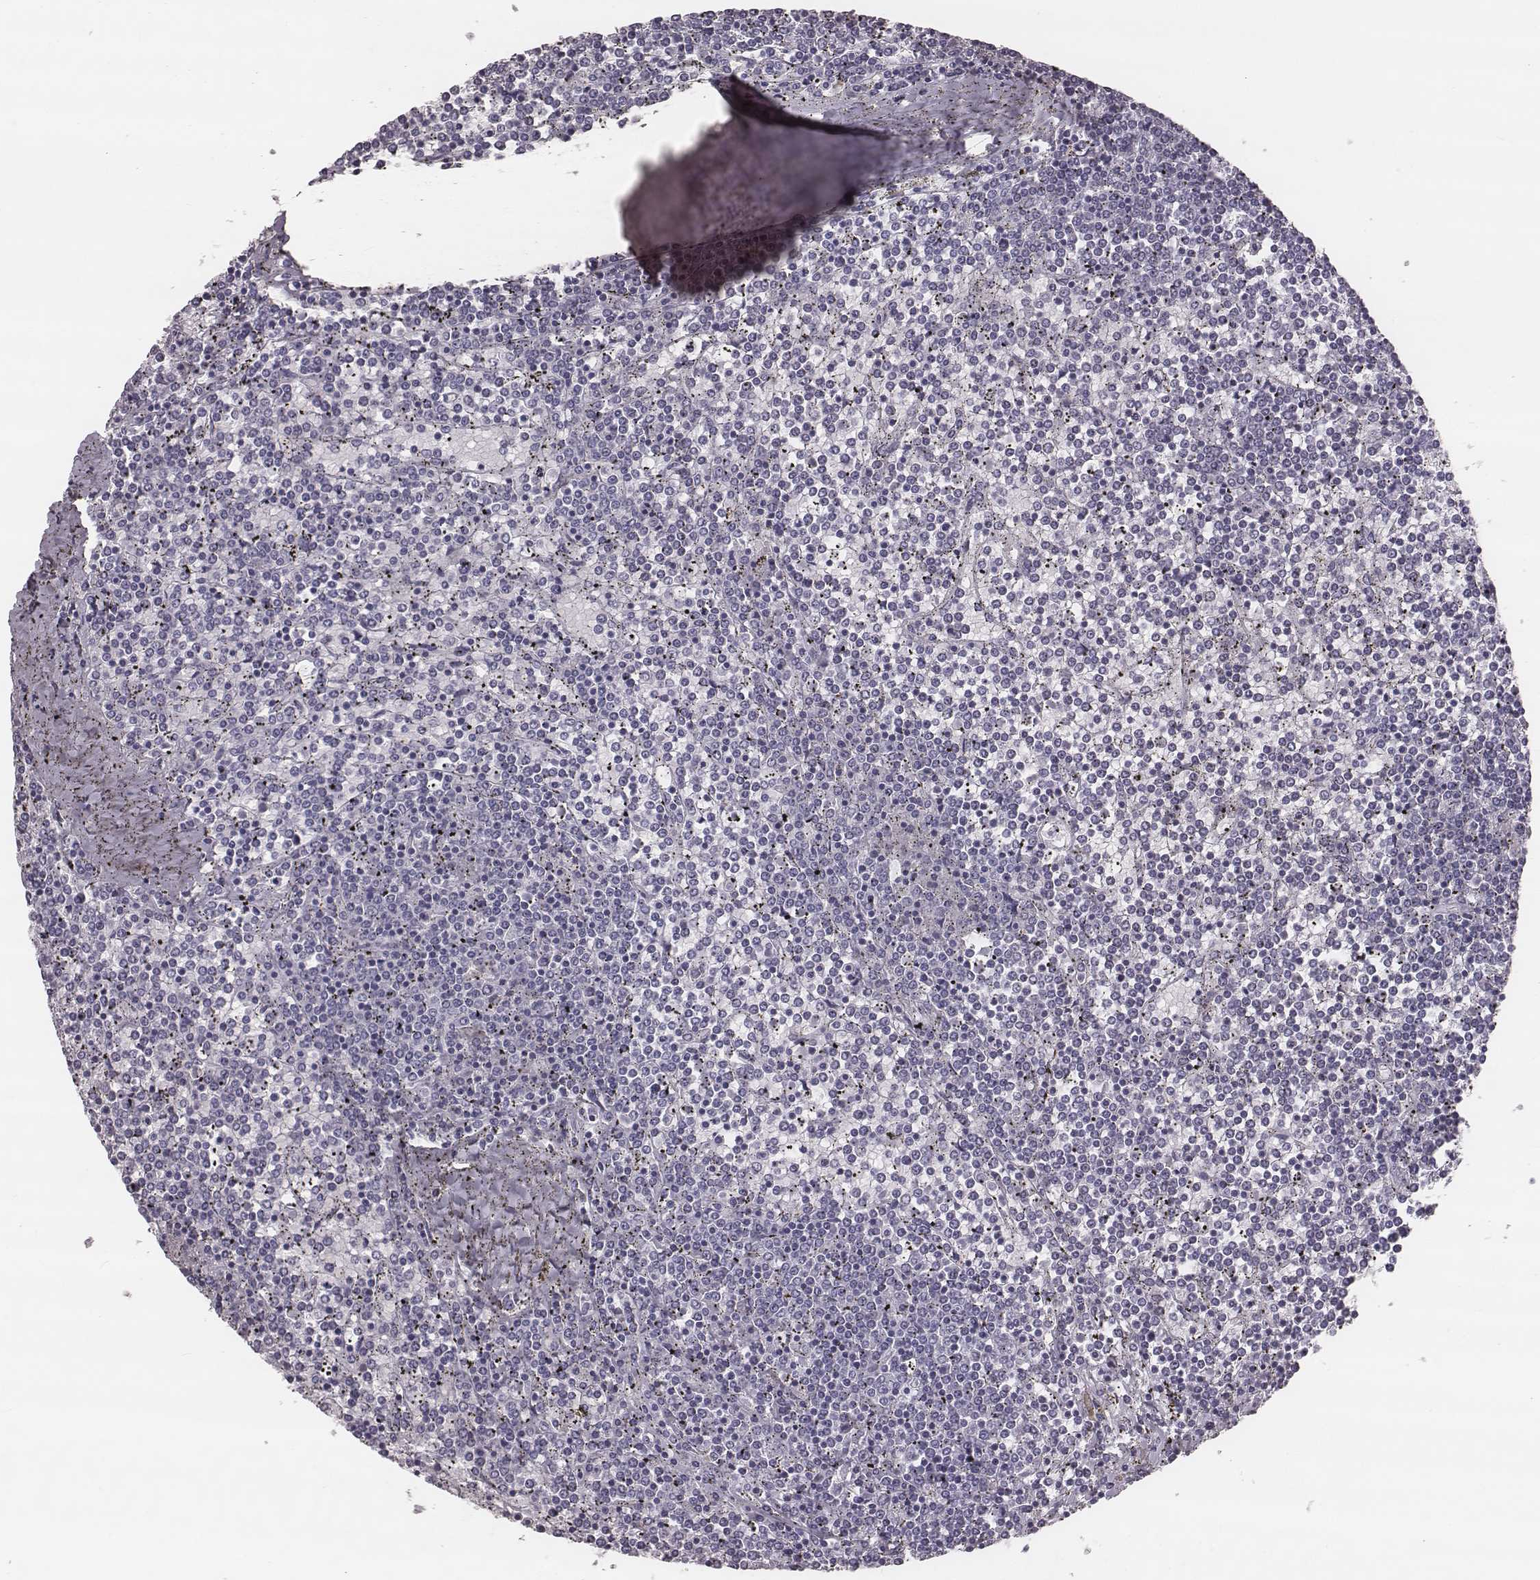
{"staining": {"intensity": "negative", "quantity": "none", "location": "none"}, "tissue": "lymphoma", "cell_type": "Tumor cells", "image_type": "cancer", "snomed": [{"axis": "morphology", "description": "Malignant lymphoma, non-Hodgkin's type, Low grade"}, {"axis": "topography", "description": "Spleen"}], "caption": "Tumor cells are negative for brown protein staining in low-grade malignant lymphoma, non-Hodgkin's type.", "gene": "KRT74", "patient": {"sex": "female", "age": 19}}